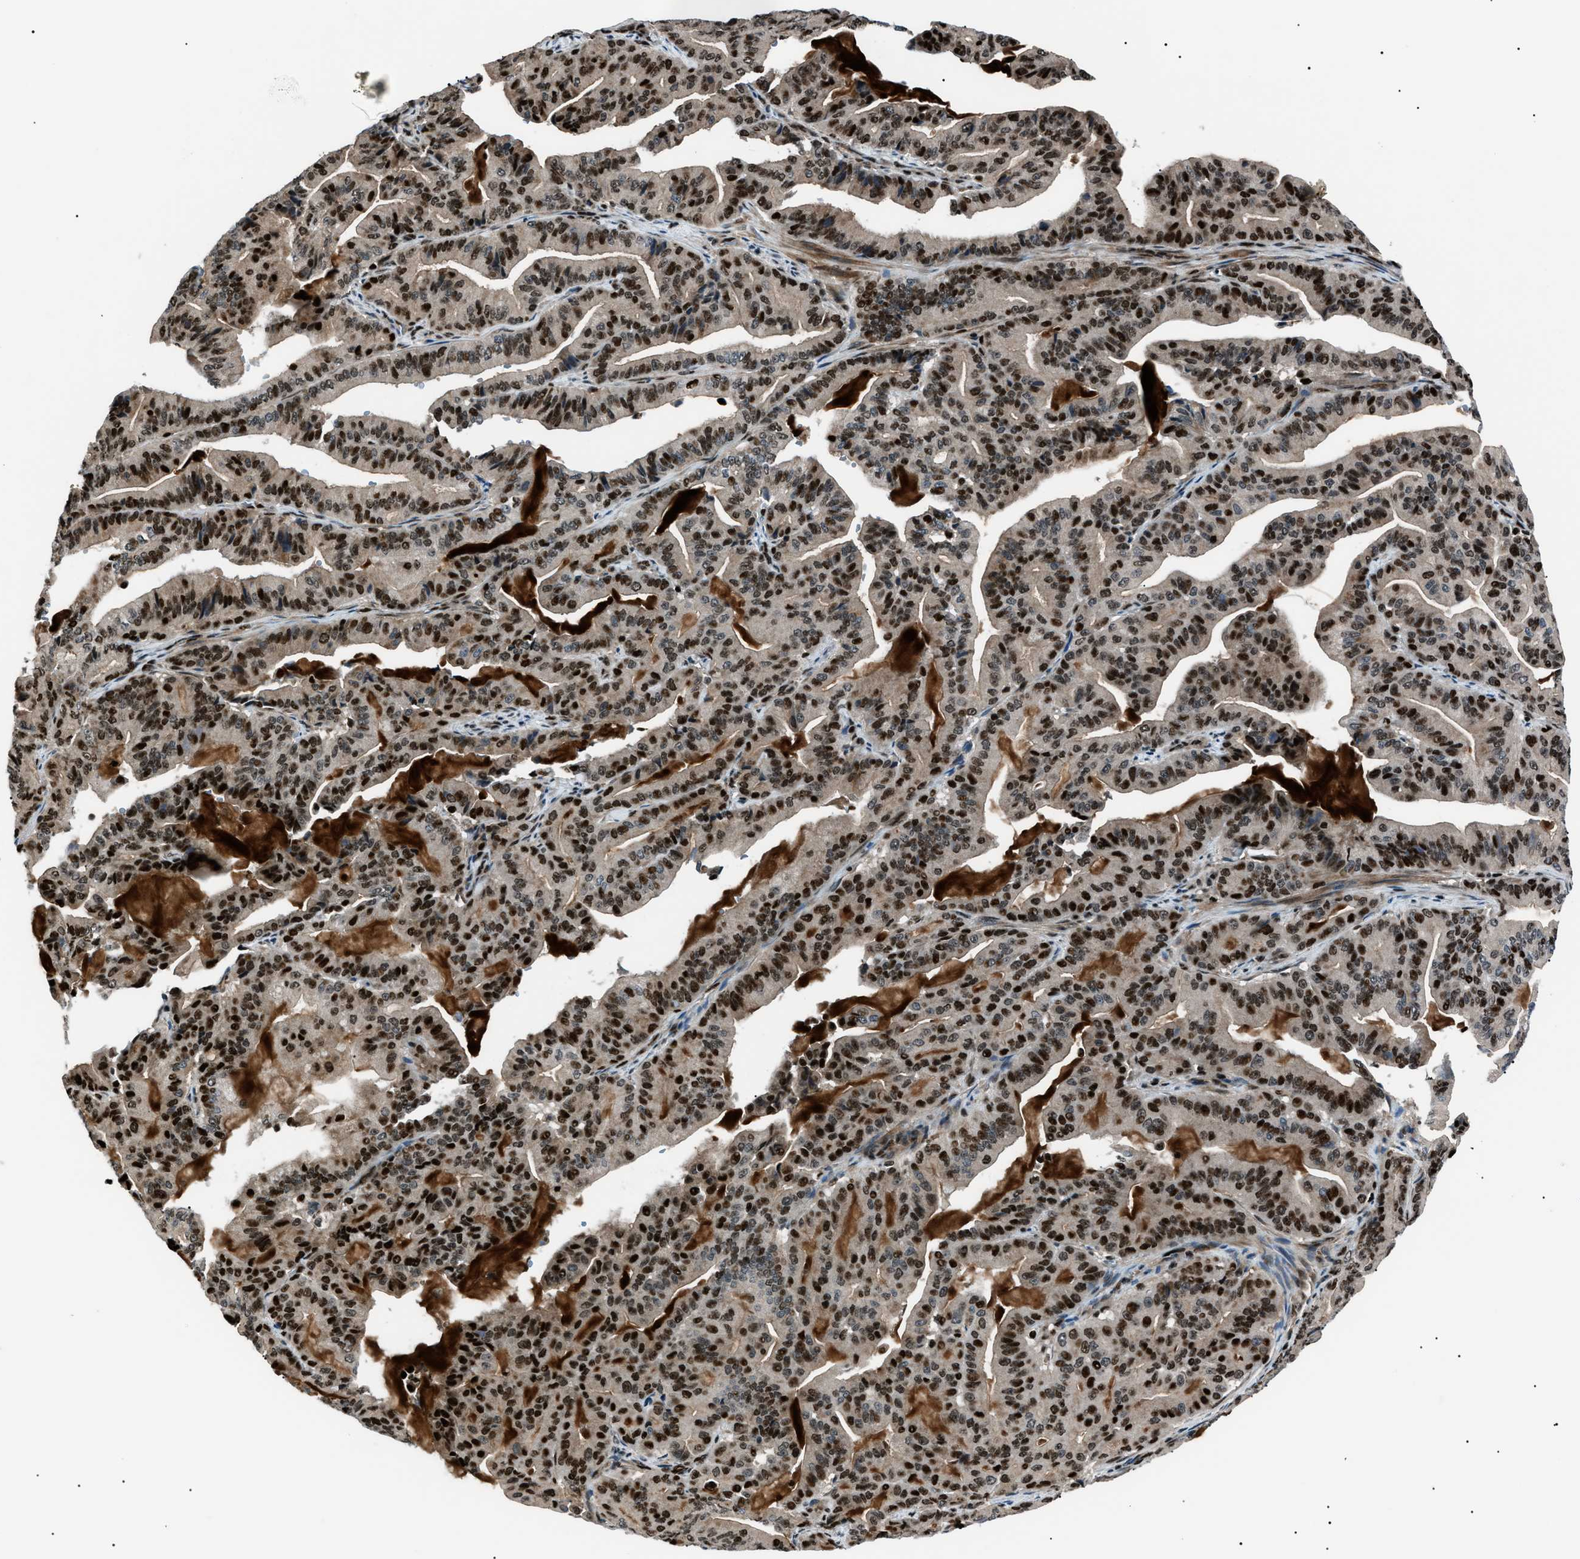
{"staining": {"intensity": "moderate", "quantity": ">75%", "location": "nuclear"}, "tissue": "pancreatic cancer", "cell_type": "Tumor cells", "image_type": "cancer", "snomed": [{"axis": "morphology", "description": "Adenocarcinoma, NOS"}, {"axis": "topography", "description": "Pancreas"}], "caption": "IHC image of neoplastic tissue: human pancreatic adenocarcinoma stained using immunohistochemistry (IHC) demonstrates medium levels of moderate protein expression localized specifically in the nuclear of tumor cells, appearing as a nuclear brown color.", "gene": "PRKX", "patient": {"sex": "male", "age": 63}}